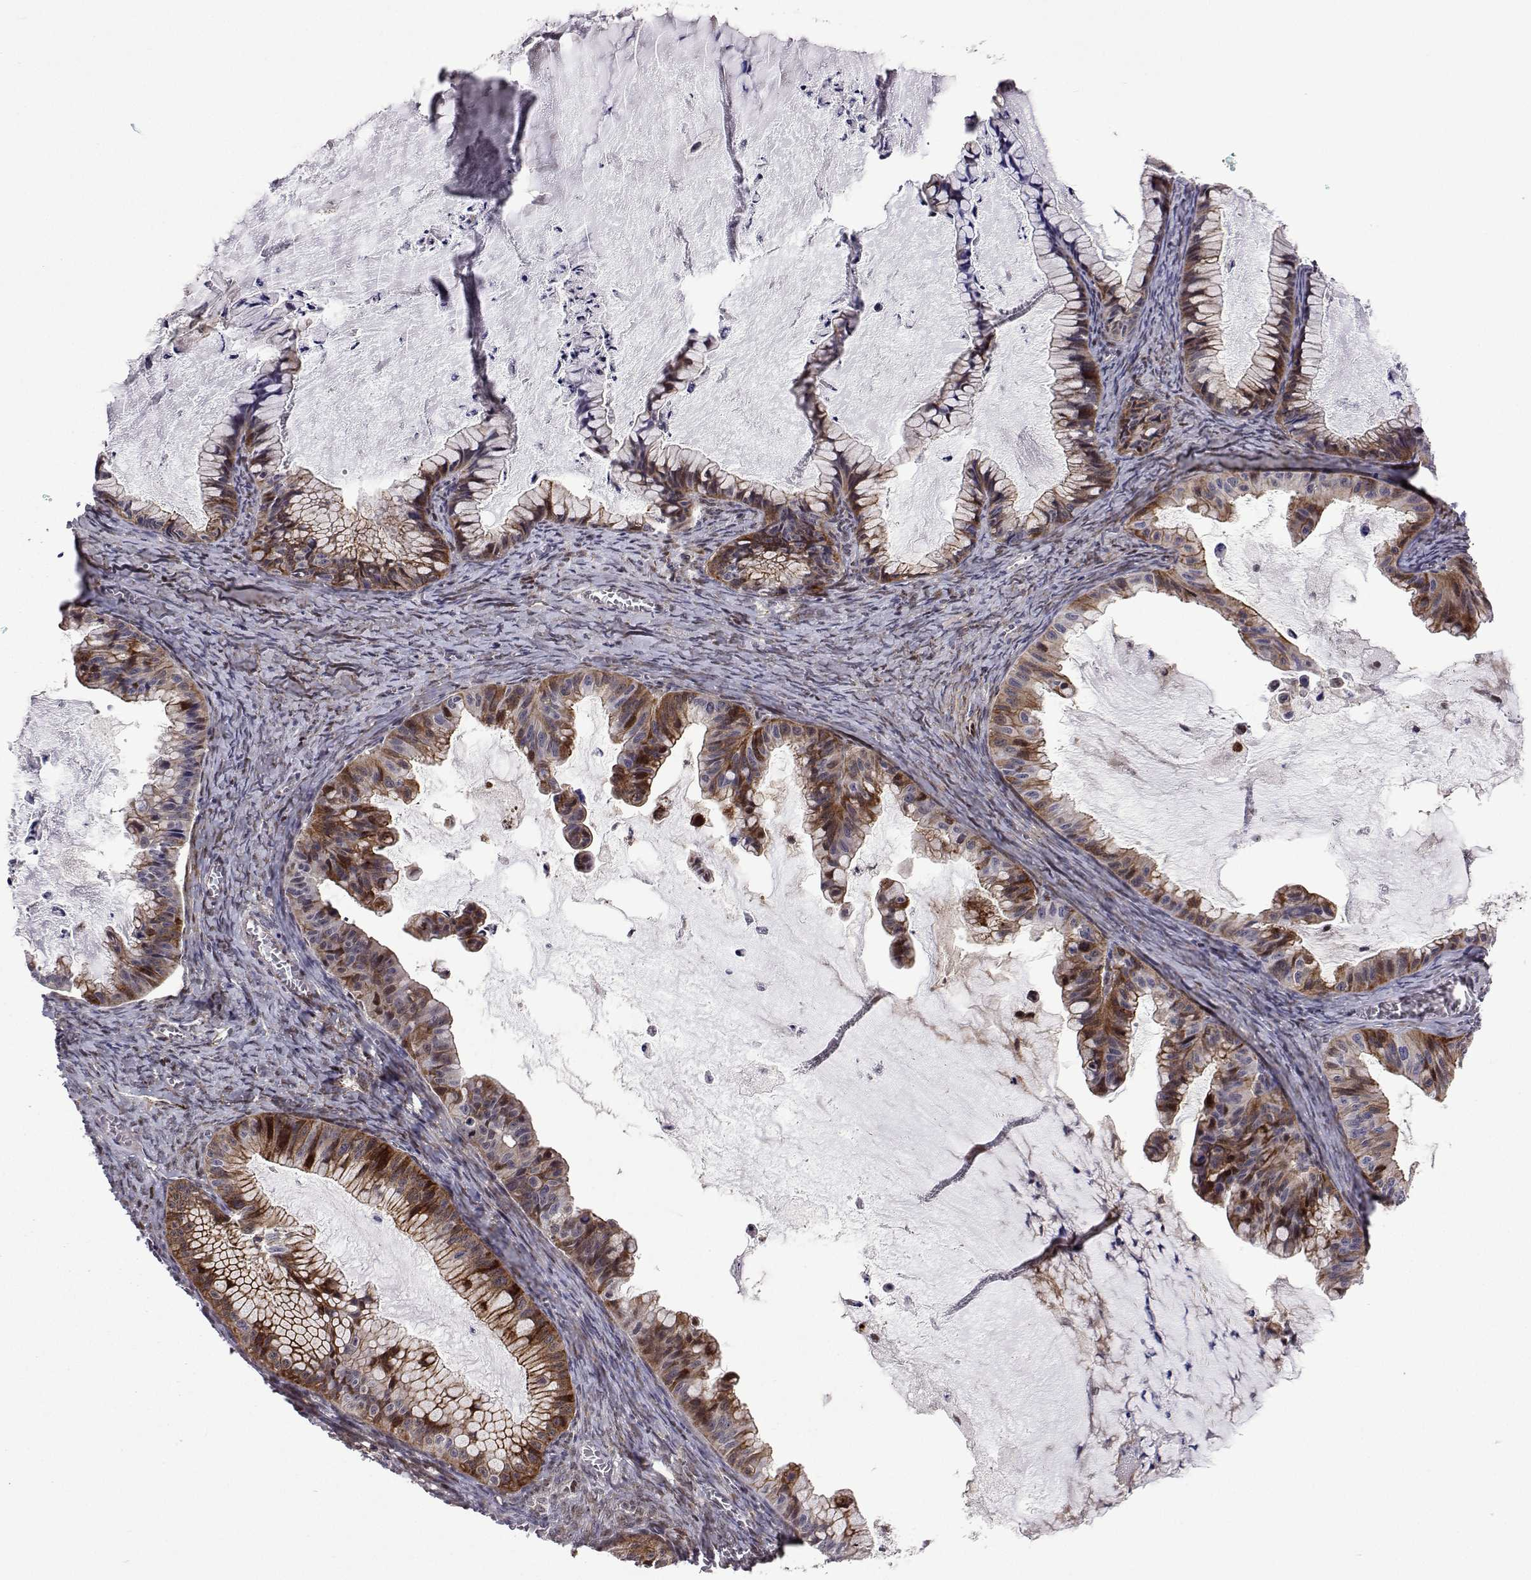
{"staining": {"intensity": "moderate", "quantity": "25%-75%", "location": "cytoplasmic/membranous"}, "tissue": "ovarian cancer", "cell_type": "Tumor cells", "image_type": "cancer", "snomed": [{"axis": "morphology", "description": "Cystadenocarcinoma, mucinous, NOS"}, {"axis": "topography", "description": "Ovary"}], "caption": "A brown stain labels moderate cytoplasmic/membranous staining of a protein in human mucinous cystadenocarcinoma (ovarian) tumor cells. (IHC, brightfield microscopy, high magnification).", "gene": "EFCAB3", "patient": {"sex": "female", "age": 72}}